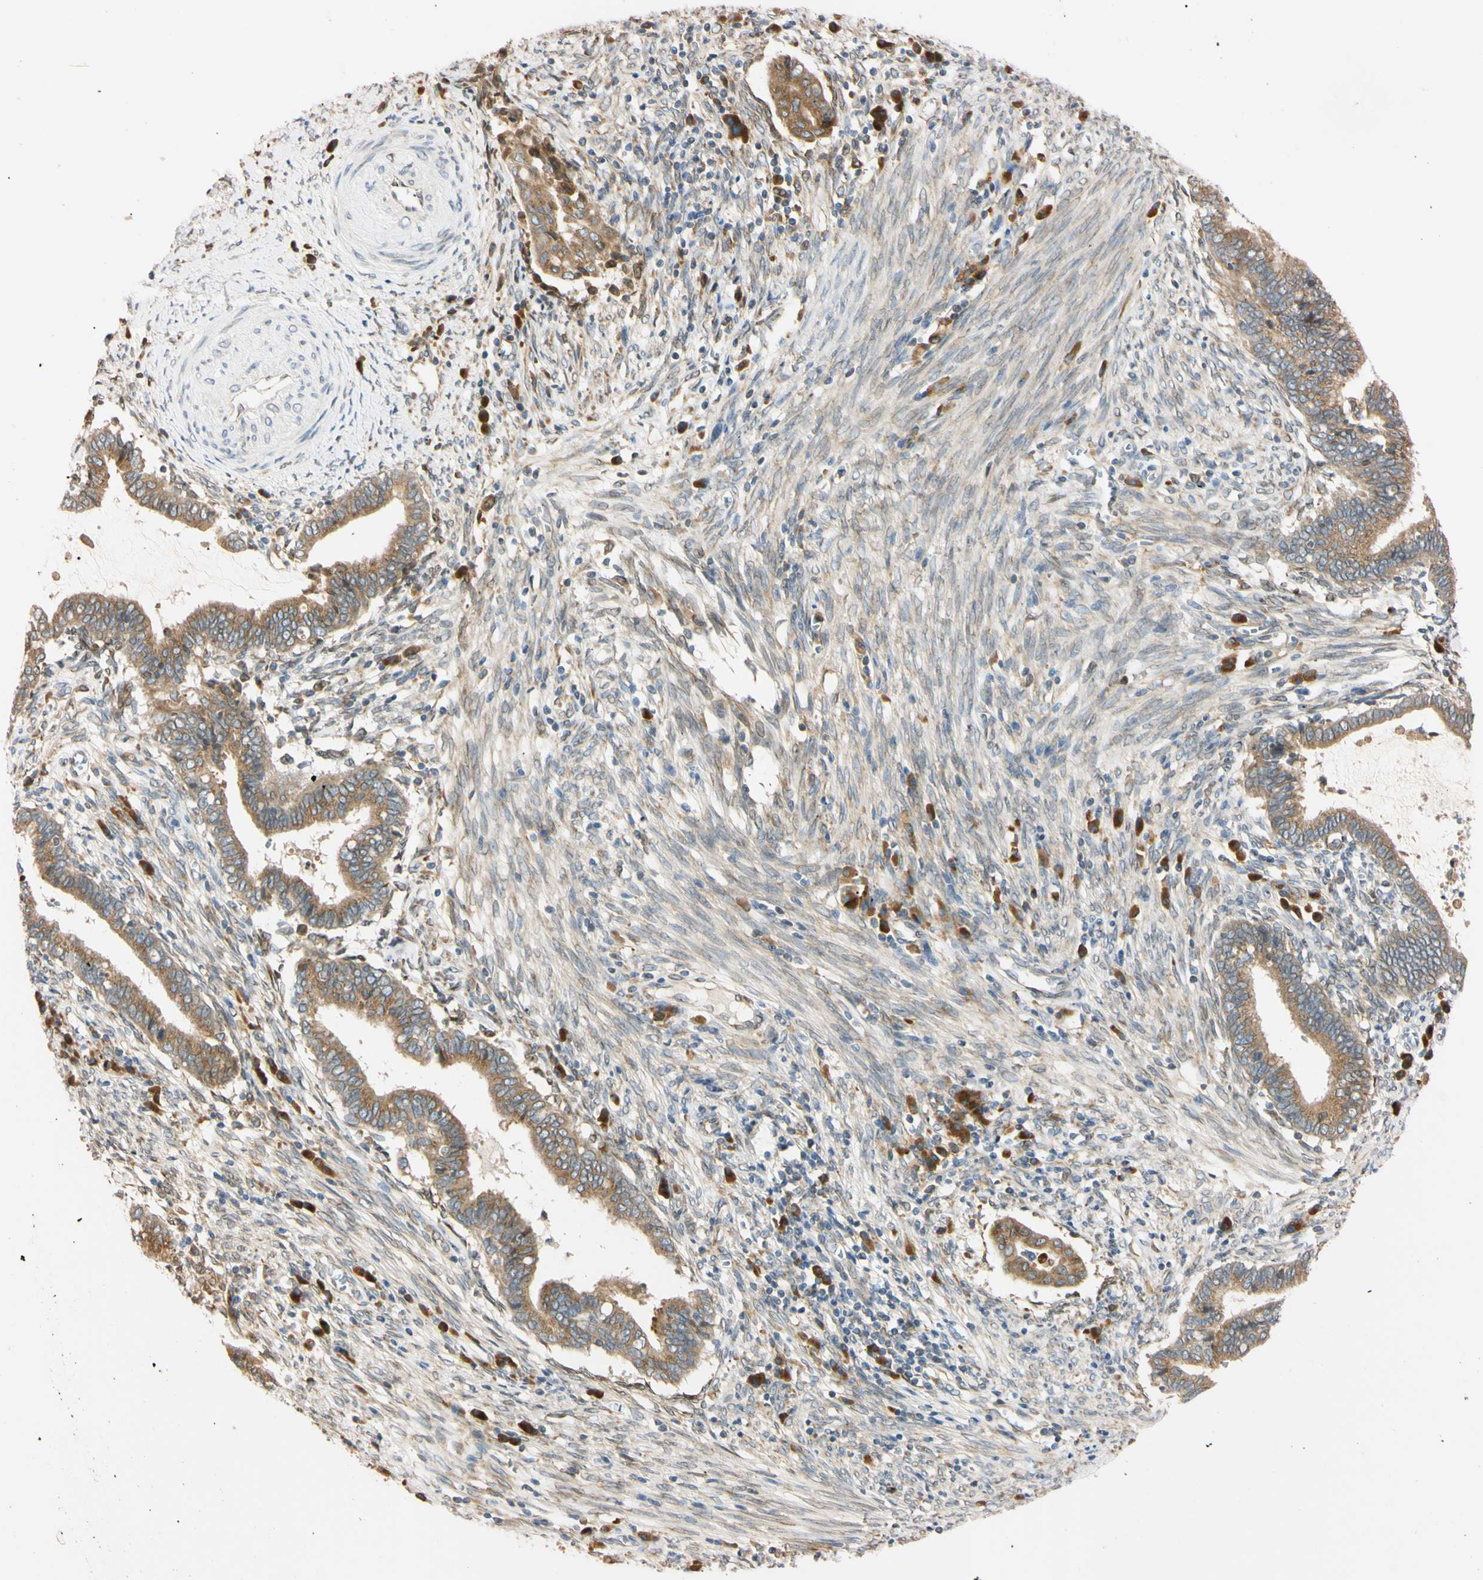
{"staining": {"intensity": "moderate", "quantity": ">75%", "location": "cytoplasmic/membranous"}, "tissue": "cervical cancer", "cell_type": "Tumor cells", "image_type": "cancer", "snomed": [{"axis": "morphology", "description": "Adenocarcinoma, NOS"}, {"axis": "topography", "description": "Cervix"}], "caption": "This is a histology image of immunohistochemistry staining of cervical cancer (adenocarcinoma), which shows moderate positivity in the cytoplasmic/membranous of tumor cells.", "gene": "IER3IP1", "patient": {"sex": "female", "age": 44}}